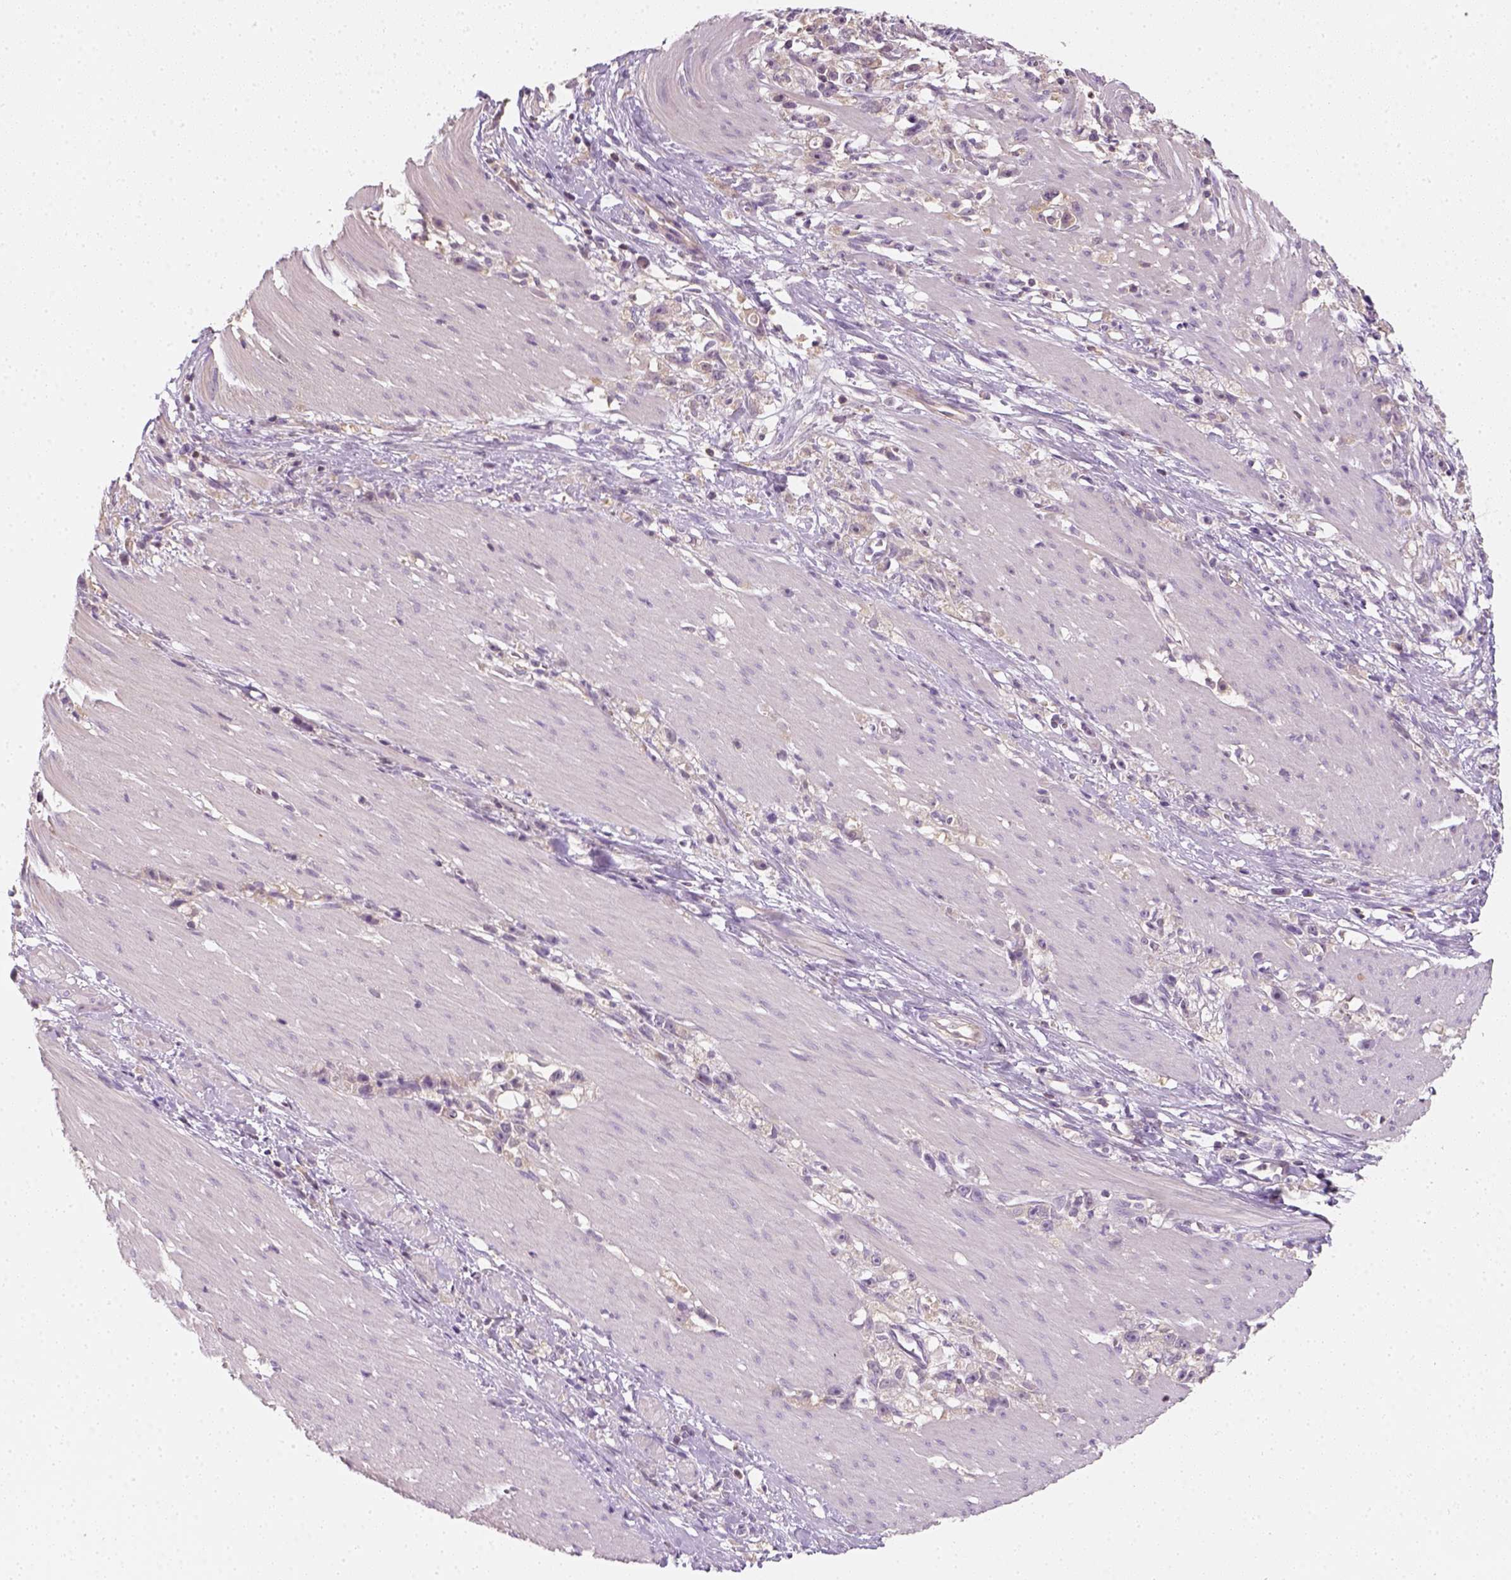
{"staining": {"intensity": "negative", "quantity": "none", "location": "none"}, "tissue": "stomach cancer", "cell_type": "Tumor cells", "image_type": "cancer", "snomed": [{"axis": "morphology", "description": "Adenocarcinoma, NOS"}, {"axis": "topography", "description": "Stomach"}], "caption": "The image reveals no significant positivity in tumor cells of stomach cancer. (Immunohistochemistry, brightfield microscopy, high magnification).", "gene": "EPHB1", "patient": {"sex": "female", "age": 59}}